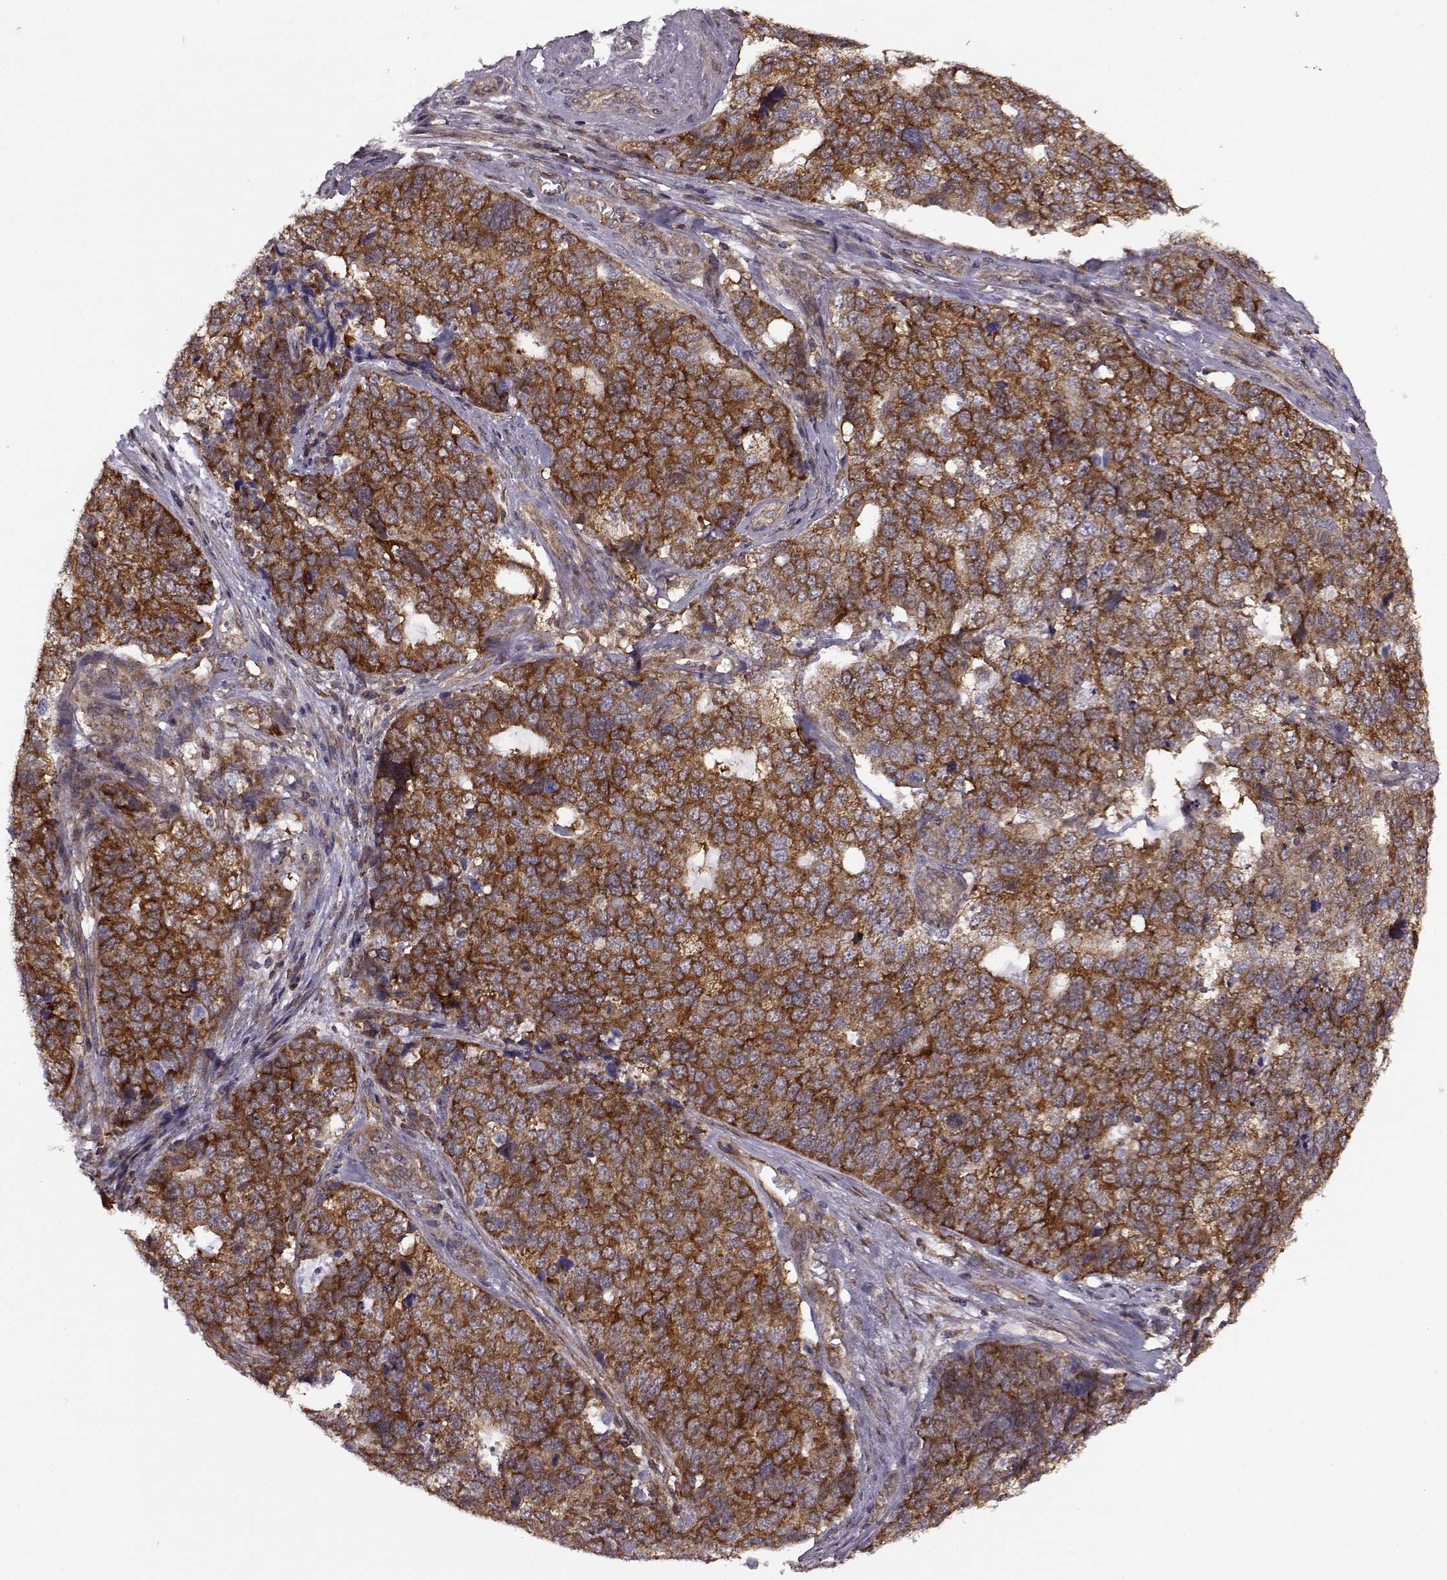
{"staining": {"intensity": "strong", "quantity": ">75%", "location": "cytoplasmic/membranous"}, "tissue": "cervical cancer", "cell_type": "Tumor cells", "image_type": "cancer", "snomed": [{"axis": "morphology", "description": "Squamous cell carcinoma, NOS"}, {"axis": "topography", "description": "Cervix"}], "caption": "This is a micrograph of immunohistochemistry (IHC) staining of cervical squamous cell carcinoma, which shows strong expression in the cytoplasmic/membranous of tumor cells.", "gene": "URI1", "patient": {"sex": "female", "age": 63}}